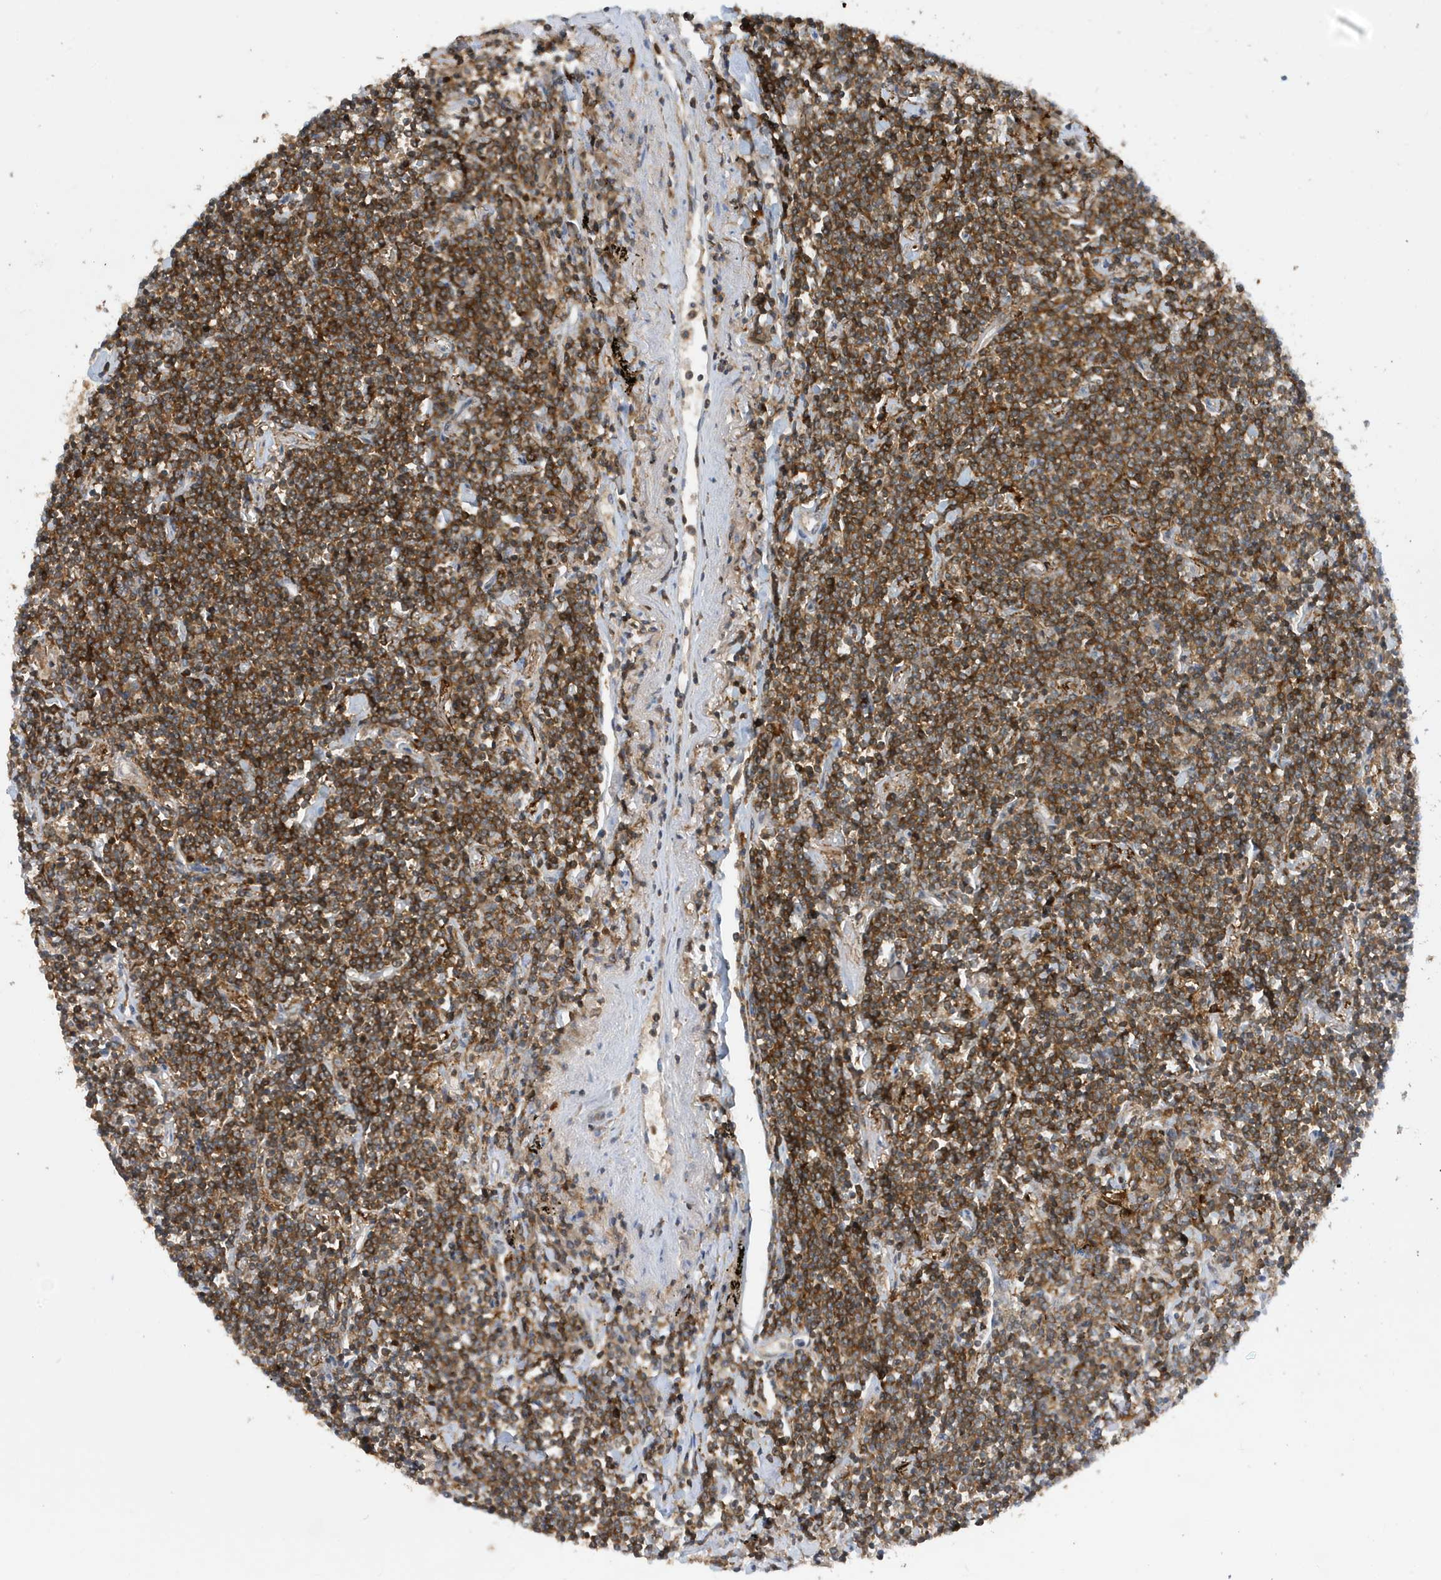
{"staining": {"intensity": "moderate", "quantity": ">75%", "location": "cytoplasmic/membranous"}, "tissue": "lymphoma", "cell_type": "Tumor cells", "image_type": "cancer", "snomed": [{"axis": "morphology", "description": "Malignant lymphoma, non-Hodgkin's type, Low grade"}, {"axis": "topography", "description": "Lung"}], "caption": "Tumor cells show moderate cytoplasmic/membranous staining in about >75% of cells in lymphoma.", "gene": "NSUN3", "patient": {"sex": "female", "age": 71}}